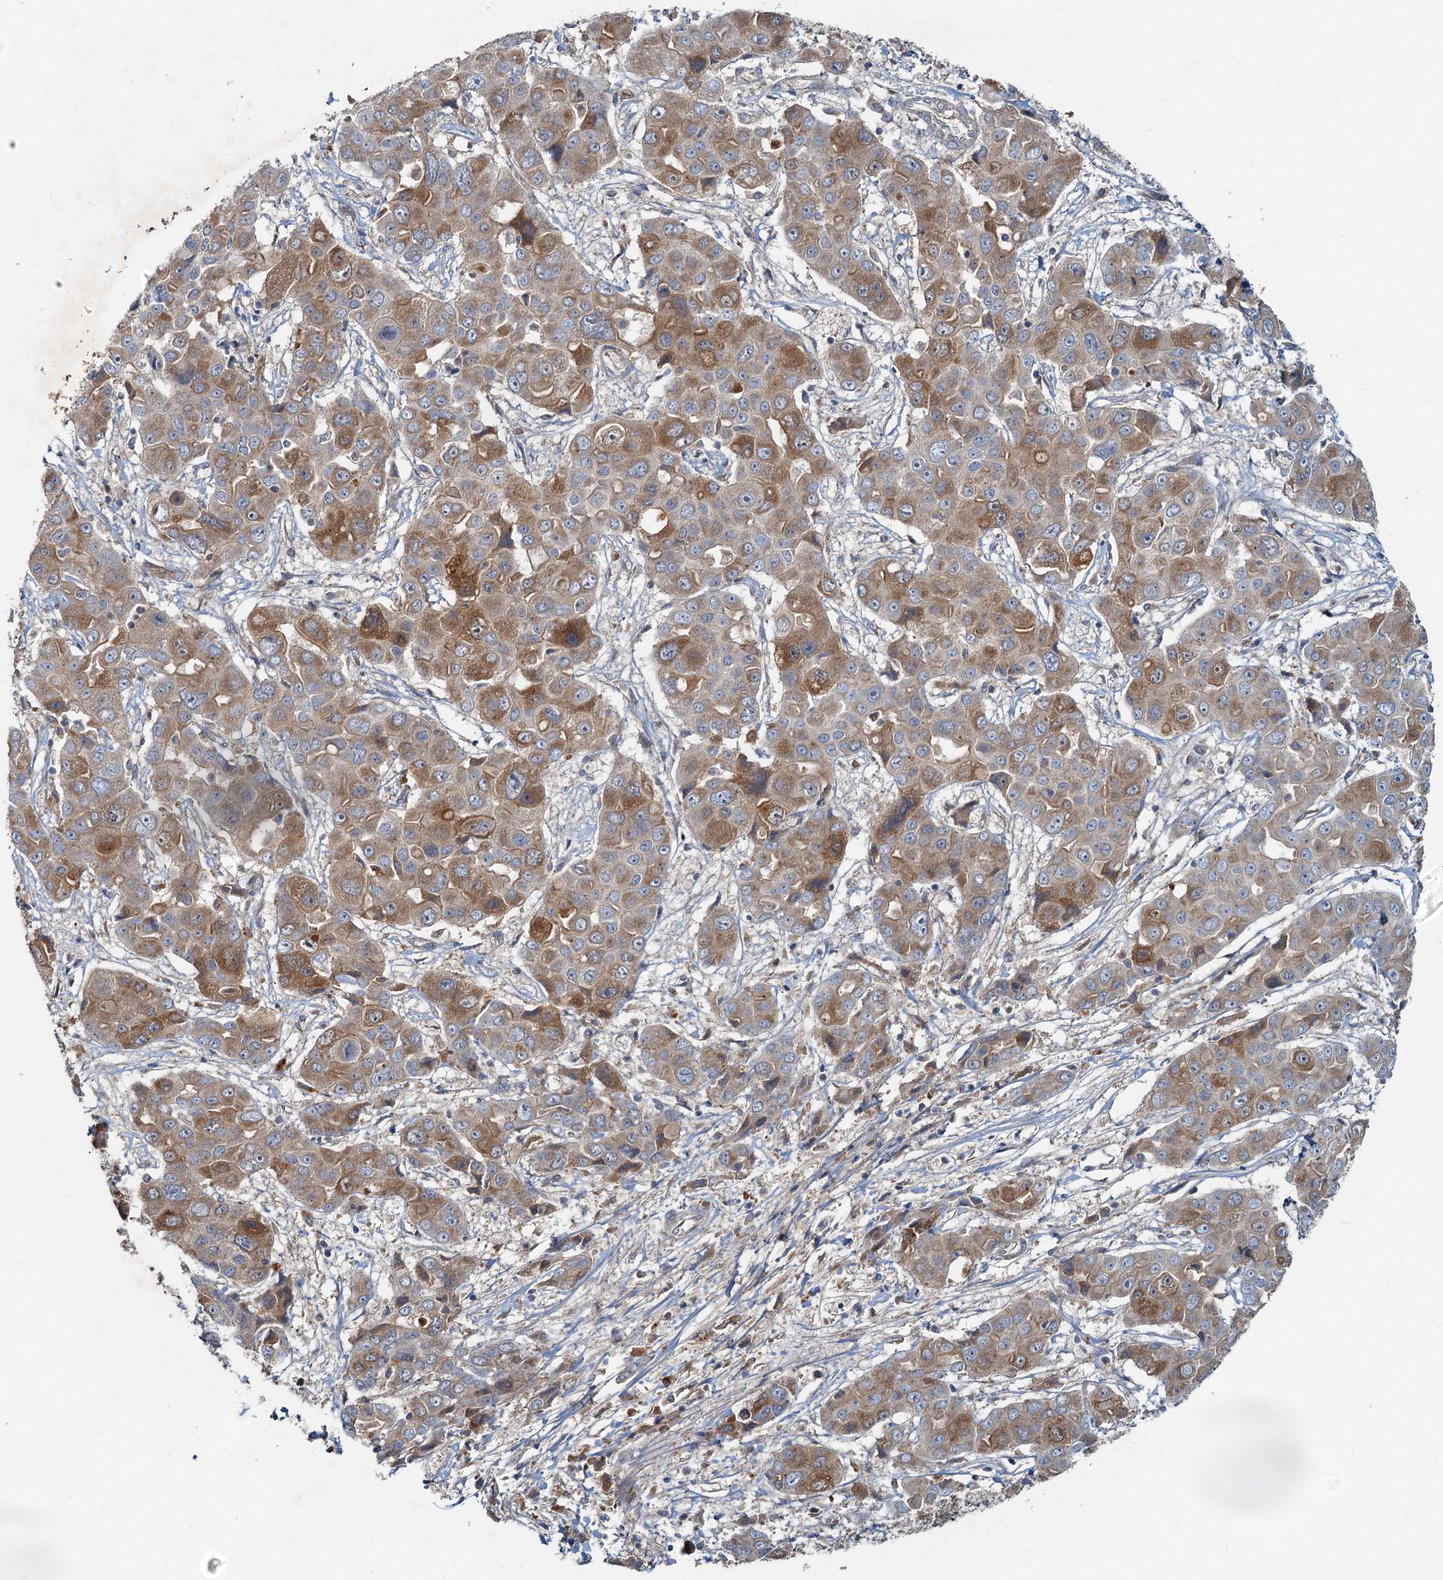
{"staining": {"intensity": "moderate", "quantity": ">75%", "location": "cytoplasmic/membranous"}, "tissue": "liver cancer", "cell_type": "Tumor cells", "image_type": "cancer", "snomed": [{"axis": "morphology", "description": "Cholangiocarcinoma"}, {"axis": "topography", "description": "Liver"}], "caption": "Immunohistochemical staining of human liver cancer (cholangiocarcinoma) displays medium levels of moderate cytoplasmic/membranous positivity in approximately >75% of tumor cells.", "gene": "CEP68", "patient": {"sex": "male", "age": 67}}